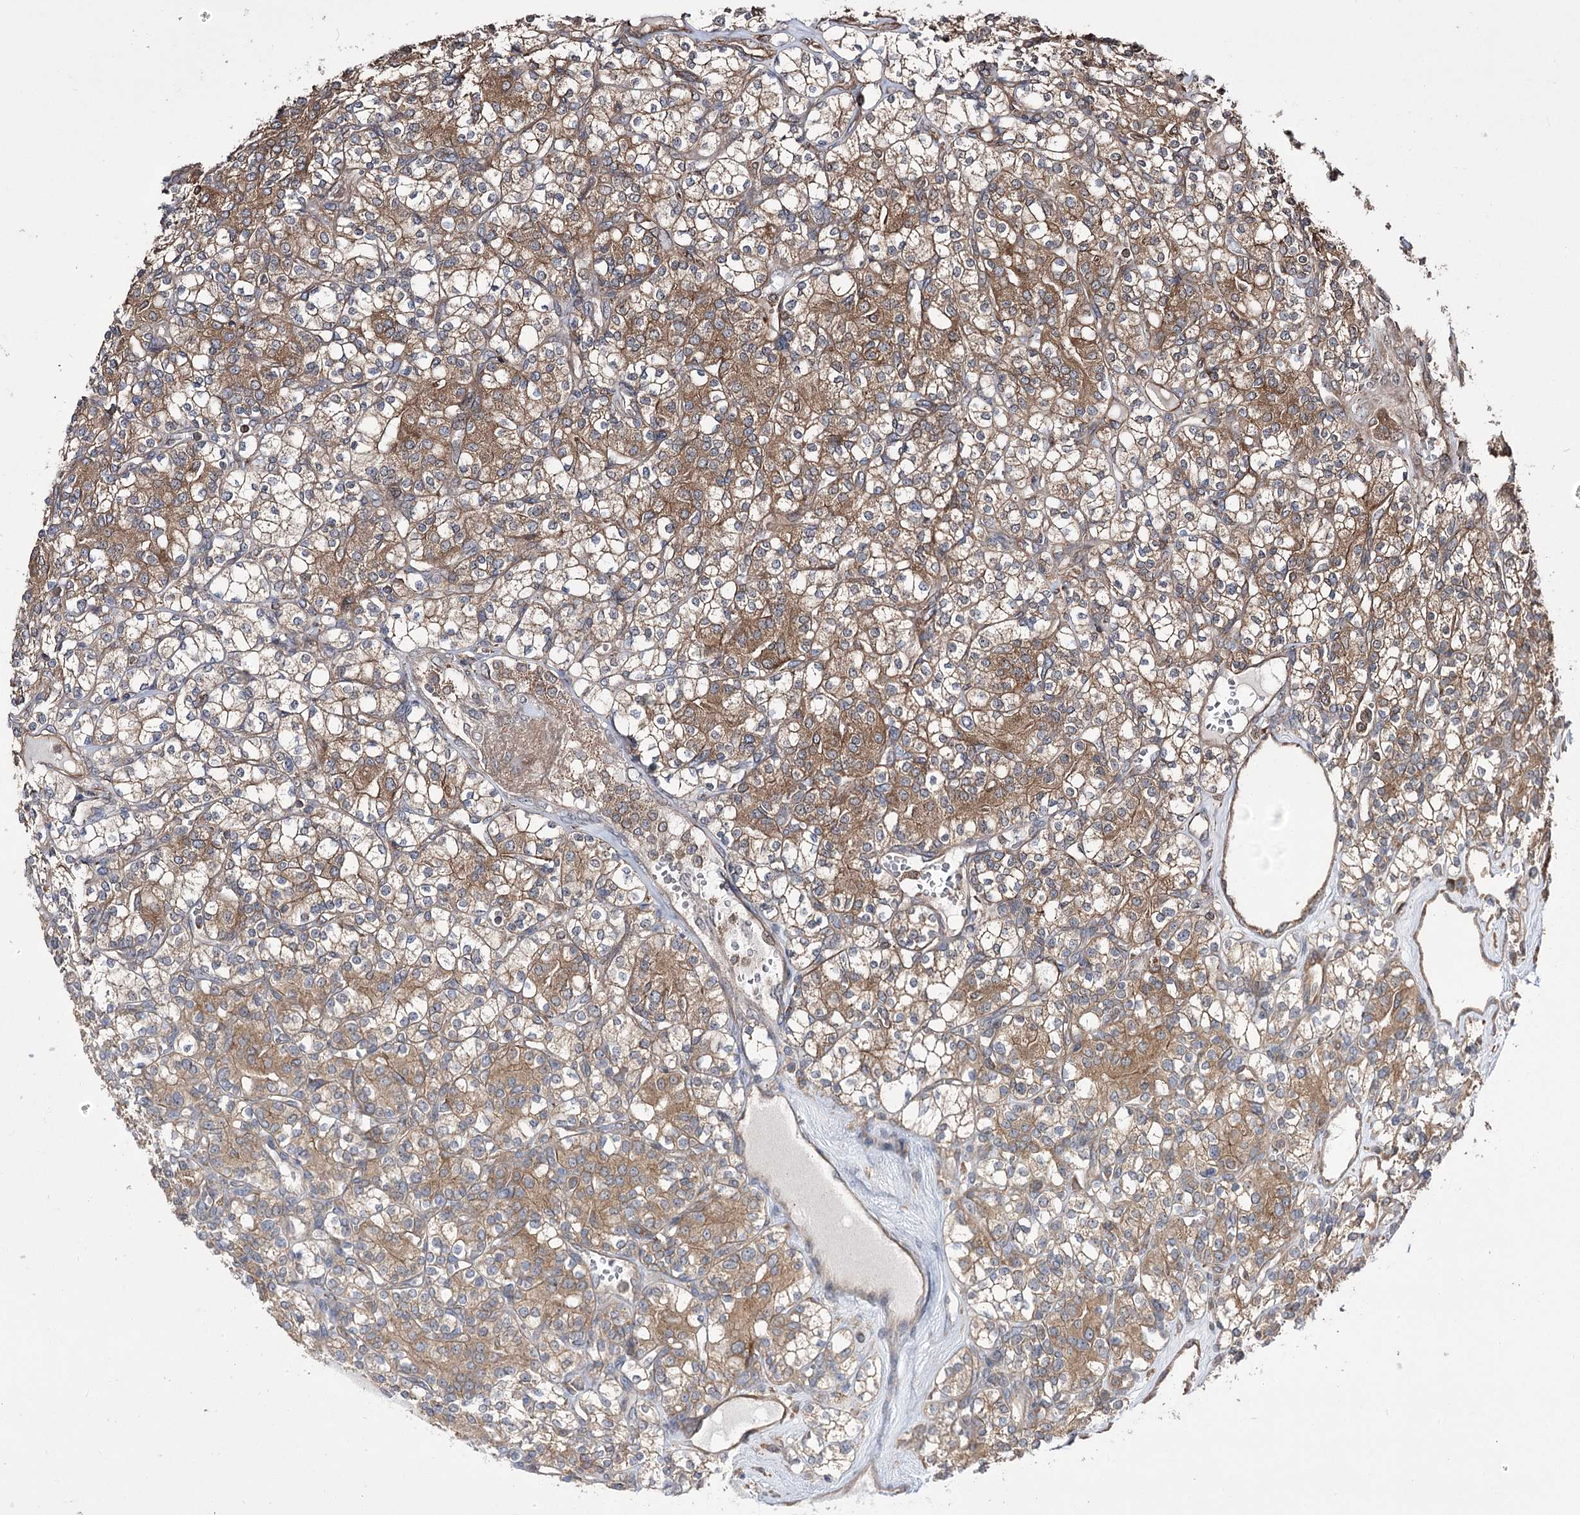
{"staining": {"intensity": "moderate", "quantity": ">75%", "location": "cytoplasmic/membranous"}, "tissue": "renal cancer", "cell_type": "Tumor cells", "image_type": "cancer", "snomed": [{"axis": "morphology", "description": "Adenocarcinoma, NOS"}, {"axis": "topography", "description": "Kidney"}], "caption": "Immunohistochemical staining of human renal cancer (adenocarcinoma) exhibits medium levels of moderate cytoplasmic/membranous protein staining in about >75% of tumor cells.", "gene": "XYLB", "patient": {"sex": "male", "age": 77}}